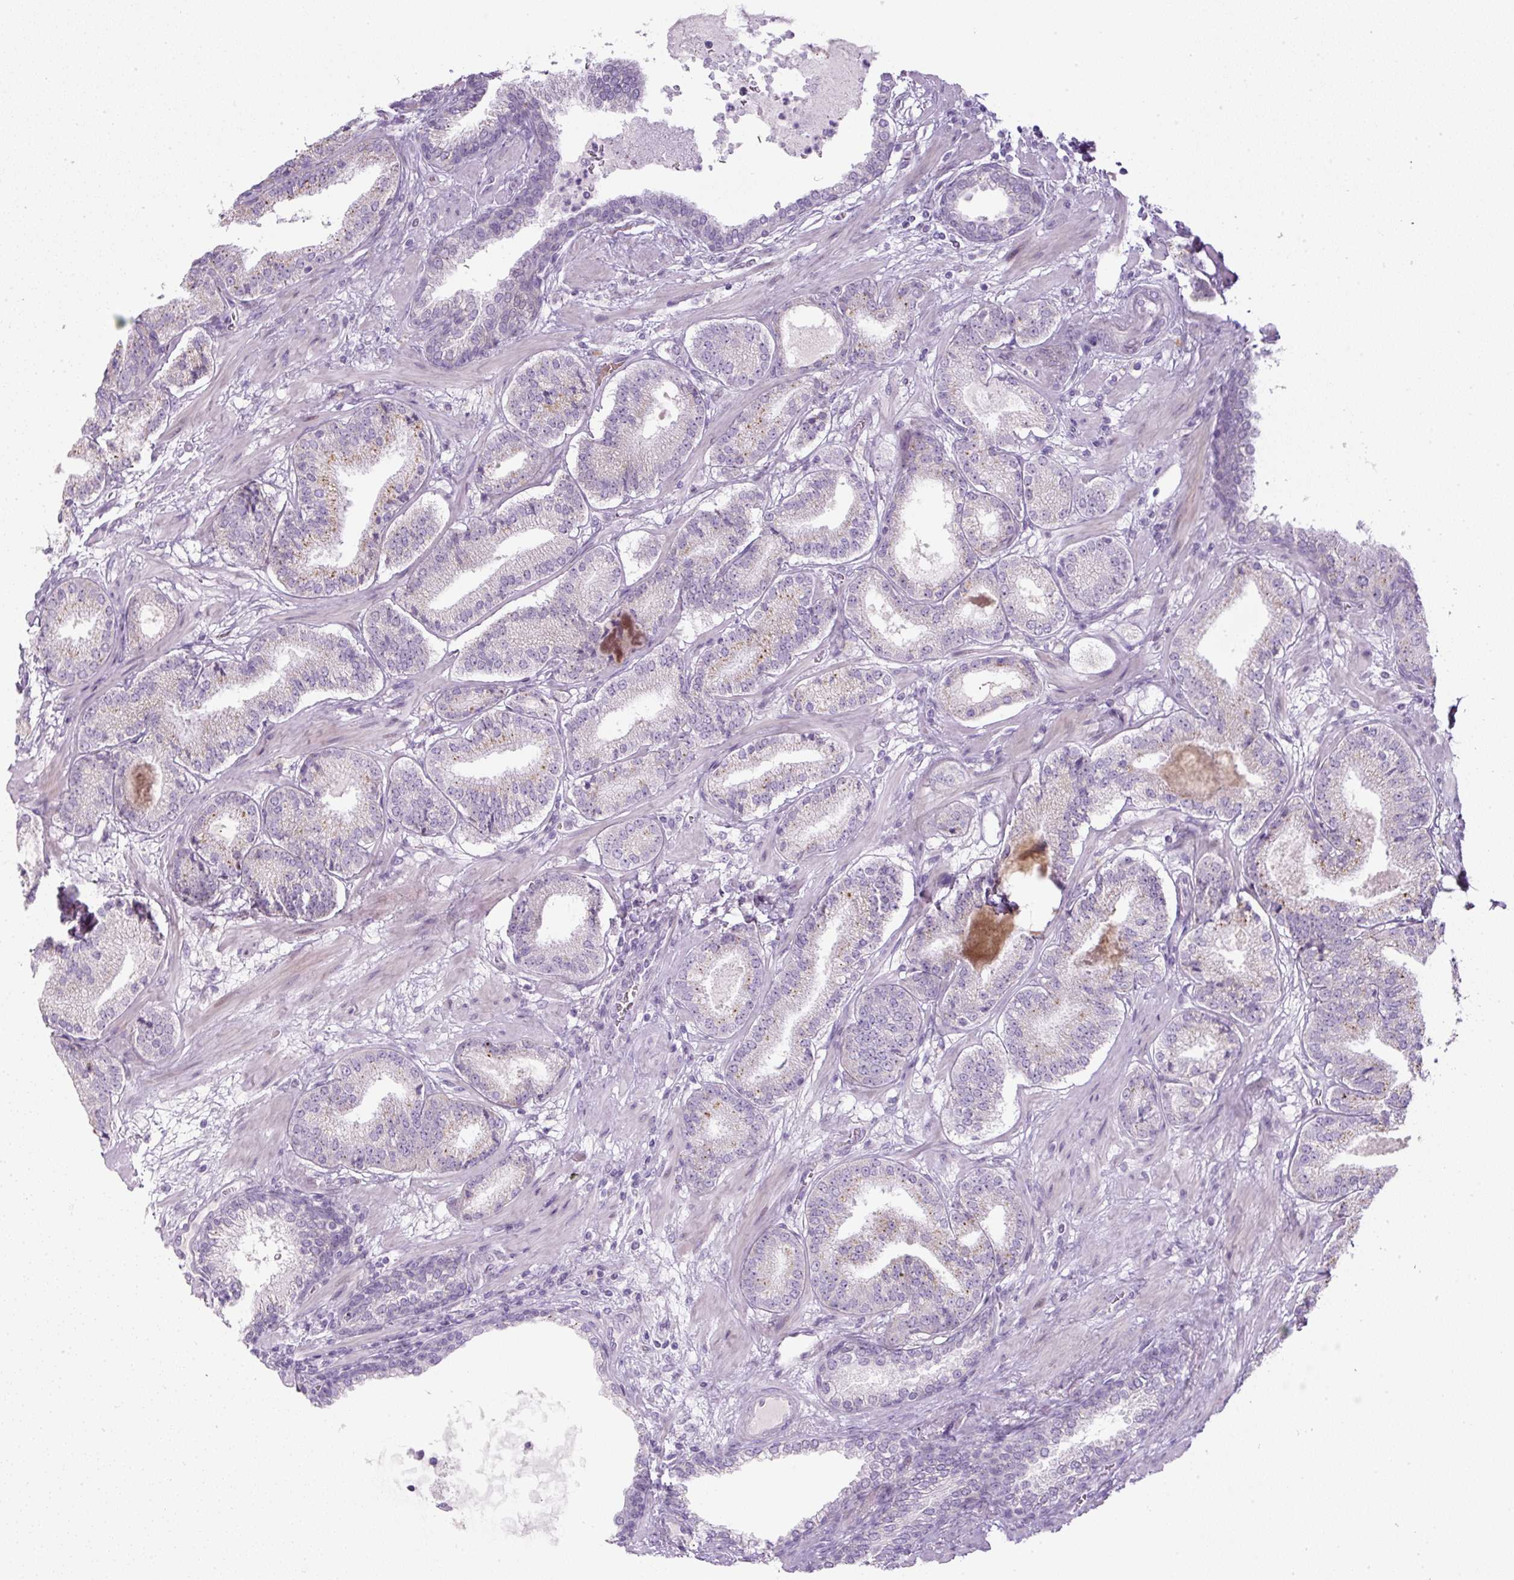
{"staining": {"intensity": "weak", "quantity": "25%-75%", "location": "cytoplasmic/membranous"}, "tissue": "prostate cancer", "cell_type": "Tumor cells", "image_type": "cancer", "snomed": [{"axis": "morphology", "description": "Adenocarcinoma, High grade"}, {"axis": "topography", "description": "Prostate"}], "caption": "A high-resolution micrograph shows IHC staining of prostate cancer, which shows weak cytoplasmic/membranous expression in approximately 25%-75% of tumor cells.", "gene": "FGFBP3", "patient": {"sex": "male", "age": 63}}